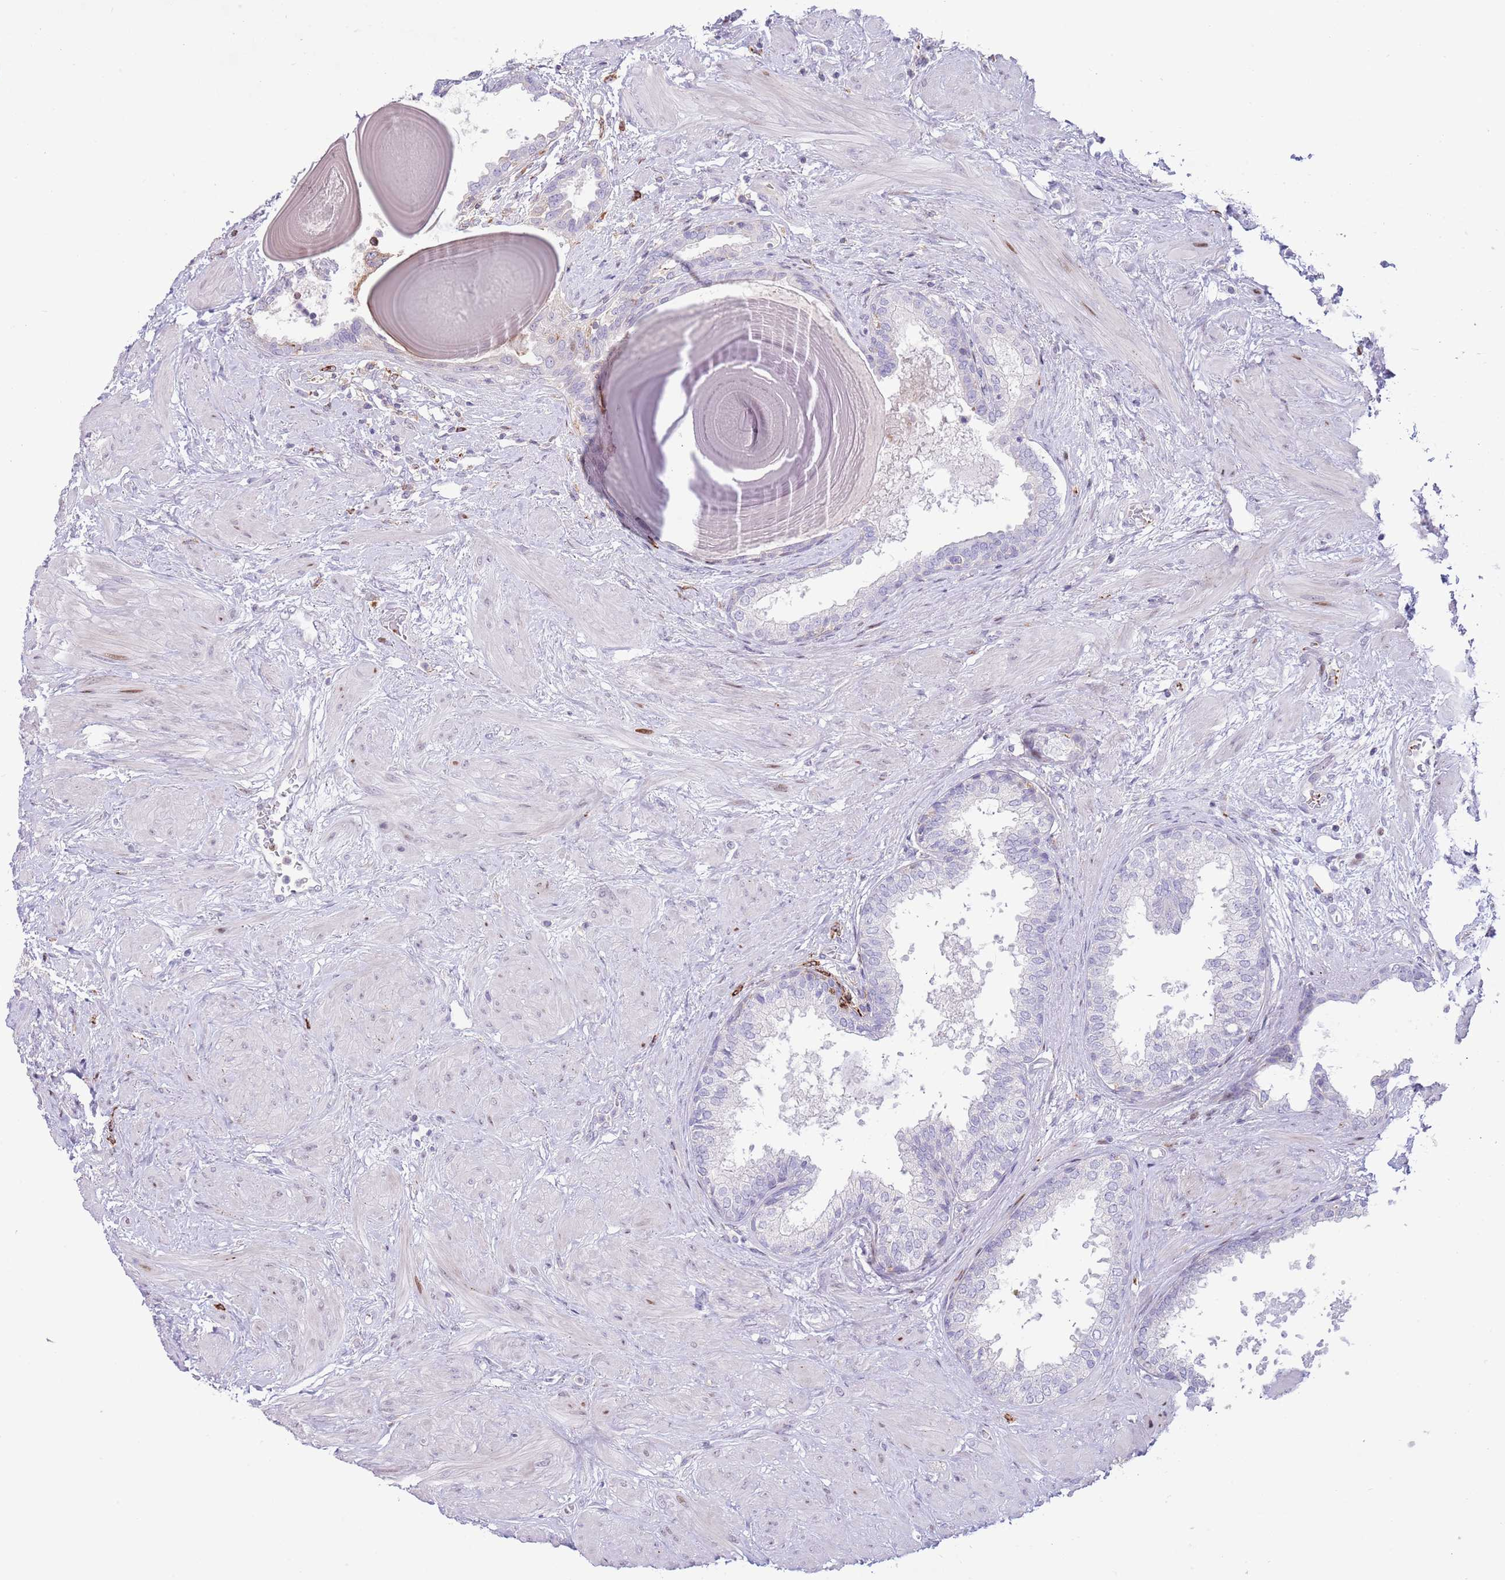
{"staining": {"intensity": "negative", "quantity": "none", "location": "none"}, "tissue": "prostate", "cell_type": "Glandular cells", "image_type": "normal", "snomed": [{"axis": "morphology", "description": "Normal tissue, NOS"}, {"axis": "topography", "description": "Prostate"}], "caption": "IHC of normal human prostate demonstrates no staining in glandular cells. Nuclei are stained in blue.", "gene": "ANO8", "patient": {"sex": "male", "age": 48}}